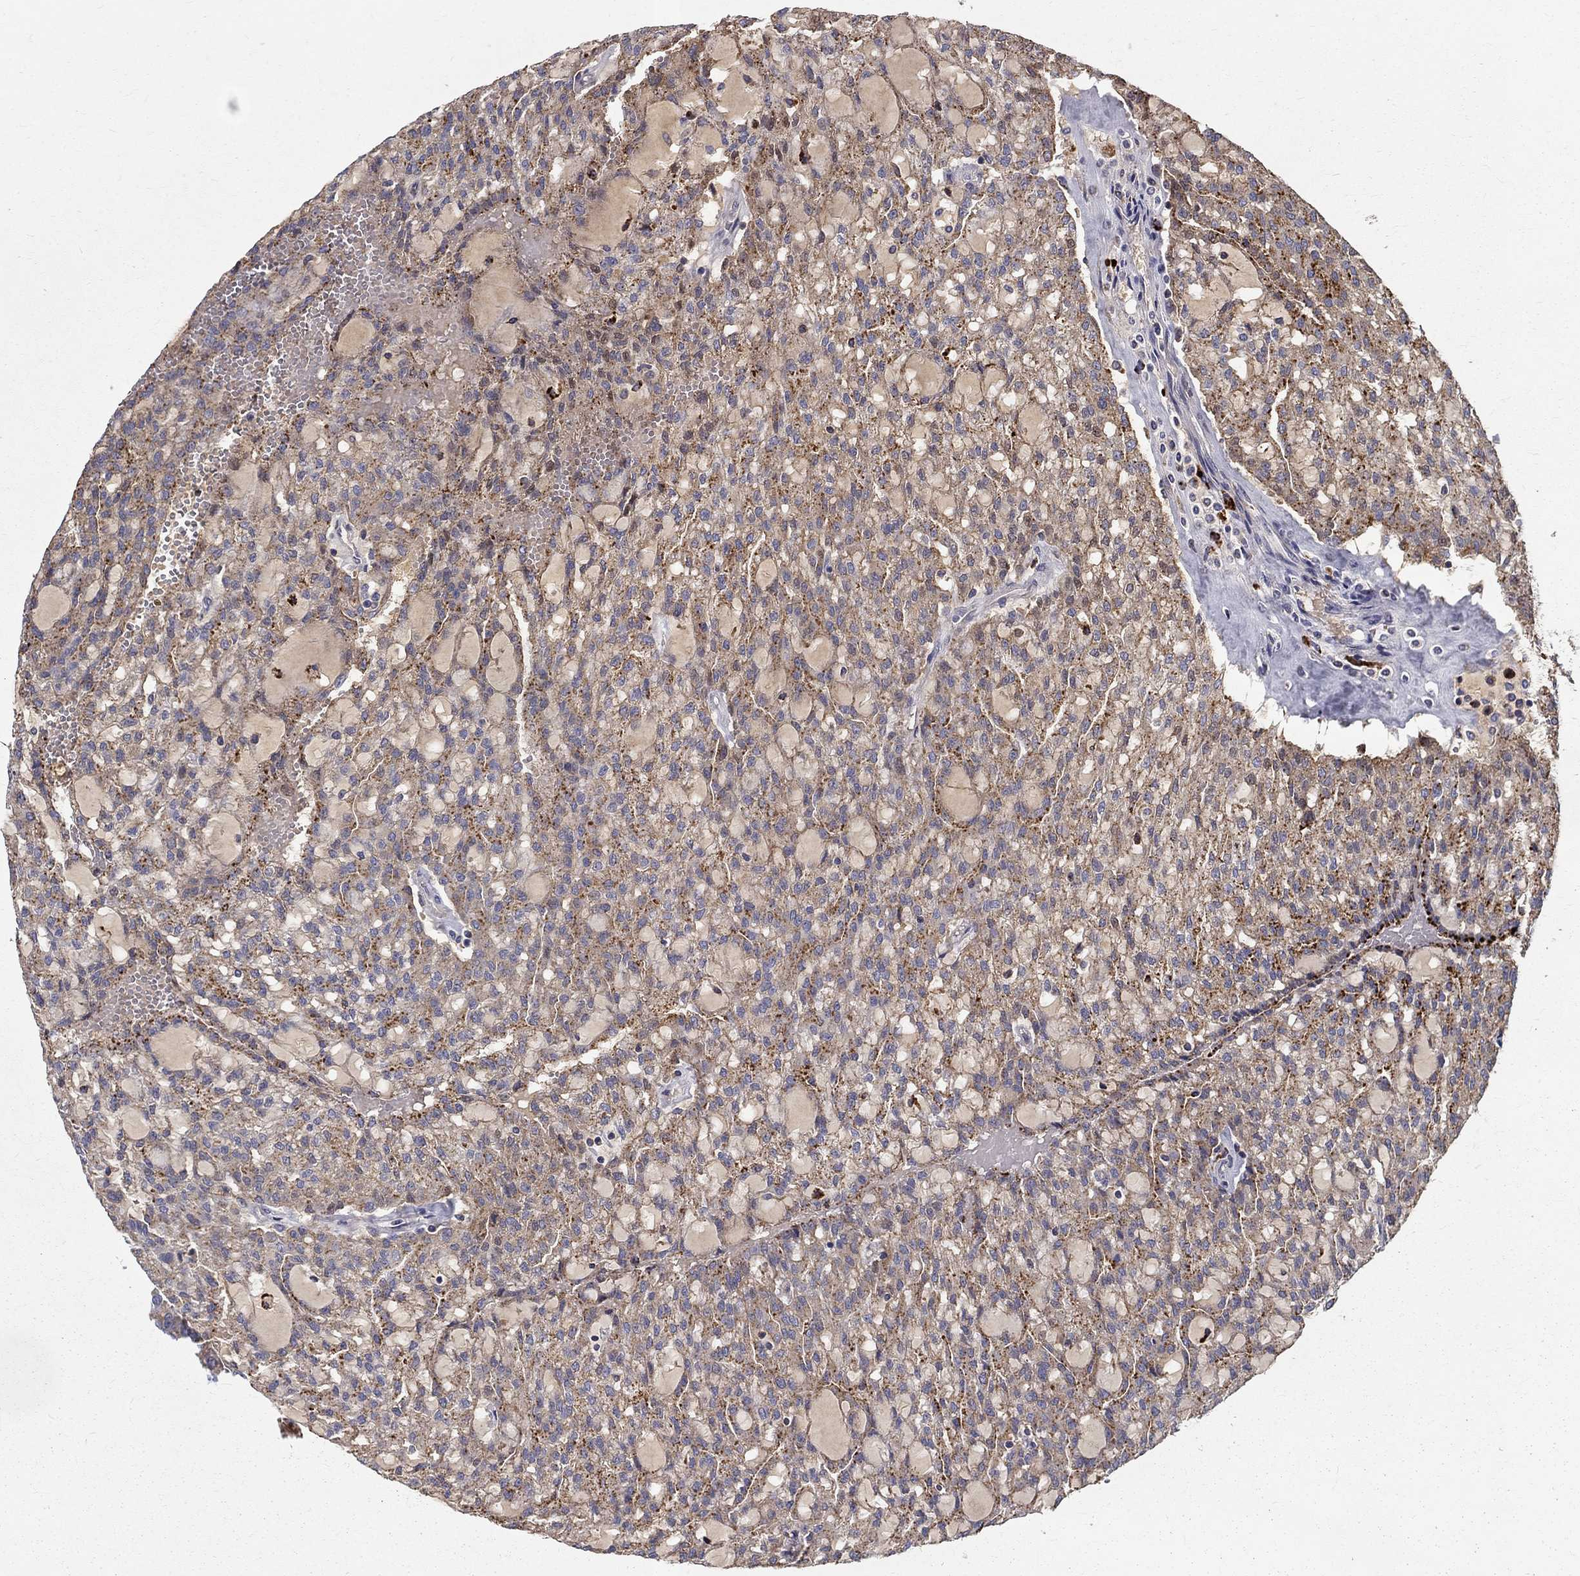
{"staining": {"intensity": "strong", "quantity": "25%-75%", "location": "cytoplasmic/membranous"}, "tissue": "renal cancer", "cell_type": "Tumor cells", "image_type": "cancer", "snomed": [{"axis": "morphology", "description": "Adenocarcinoma, NOS"}, {"axis": "topography", "description": "Kidney"}], "caption": "Immunohistochemistry (IHC) (DAB) staining of human renal adenocarcinoma displays strong cytoplasmic/membranous protein expression in approximately 25%-75% of tumor cells. Nuclei are stained in blue.", "gene": "EPDR1", "patient": {"sex": "male", "age": 63}}